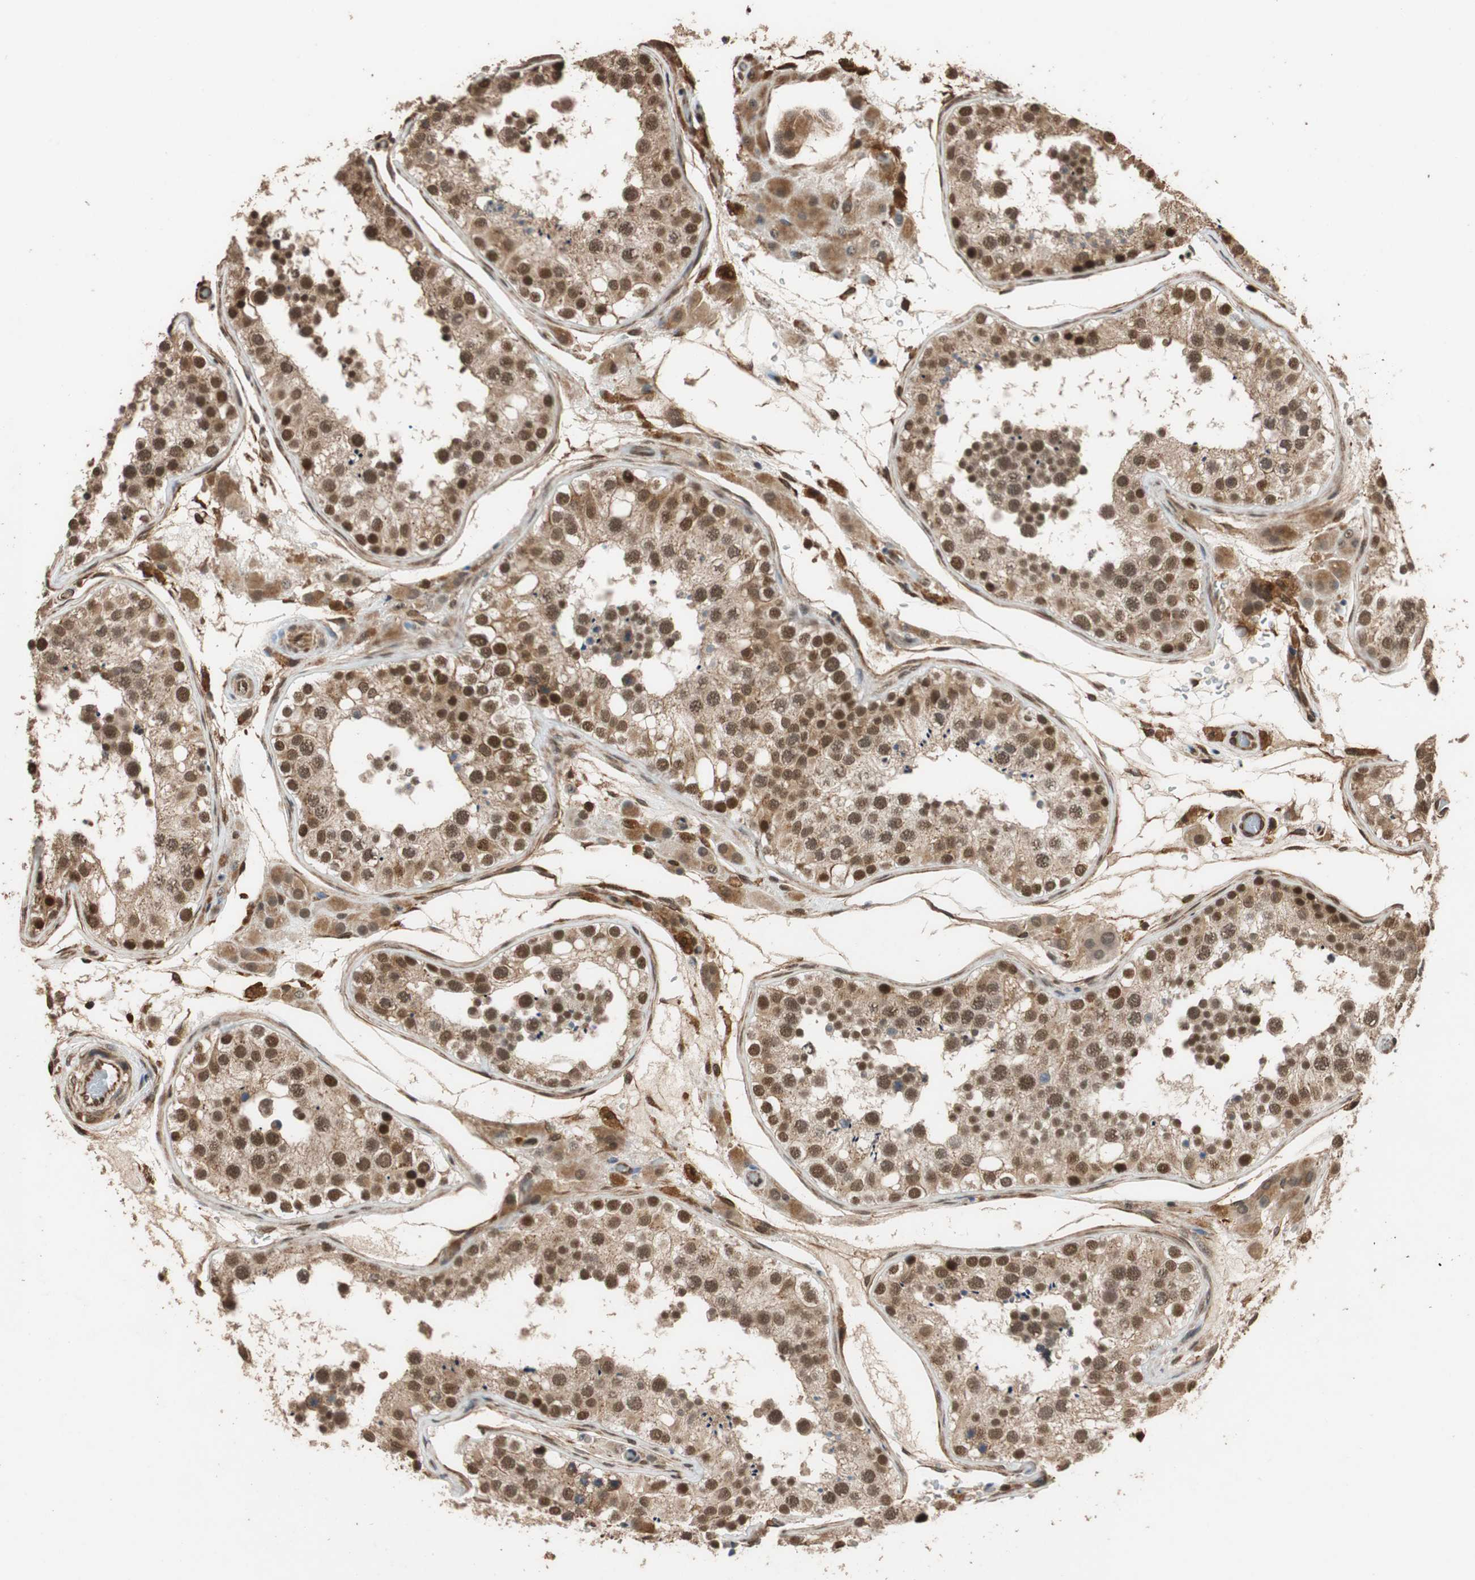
{"staining": {"intensity": "strong", "quantity": ">75%", "location": "cytoplasmic/membranous,nuclear"}, "tissue": "testis", "cell_type": "Cells in seminiferous ducts", "image_type": "normal", "snomed": [{"axis": "morphology", "description": "Normal tissue, NOS"}, {"axis": "topography", "description": "Testis"}], "caption": "Brown immunohistochemical staining in normal human testis displays strong cytoplasmic/membranous,nuclear expression in approximately >75% of cells in seminiferous ducts. (DAB IHC, brown staining for protein, blue staining for nuclei).", "gene": "CDC5L", "patient": {"sex": "male", "age": 26}}